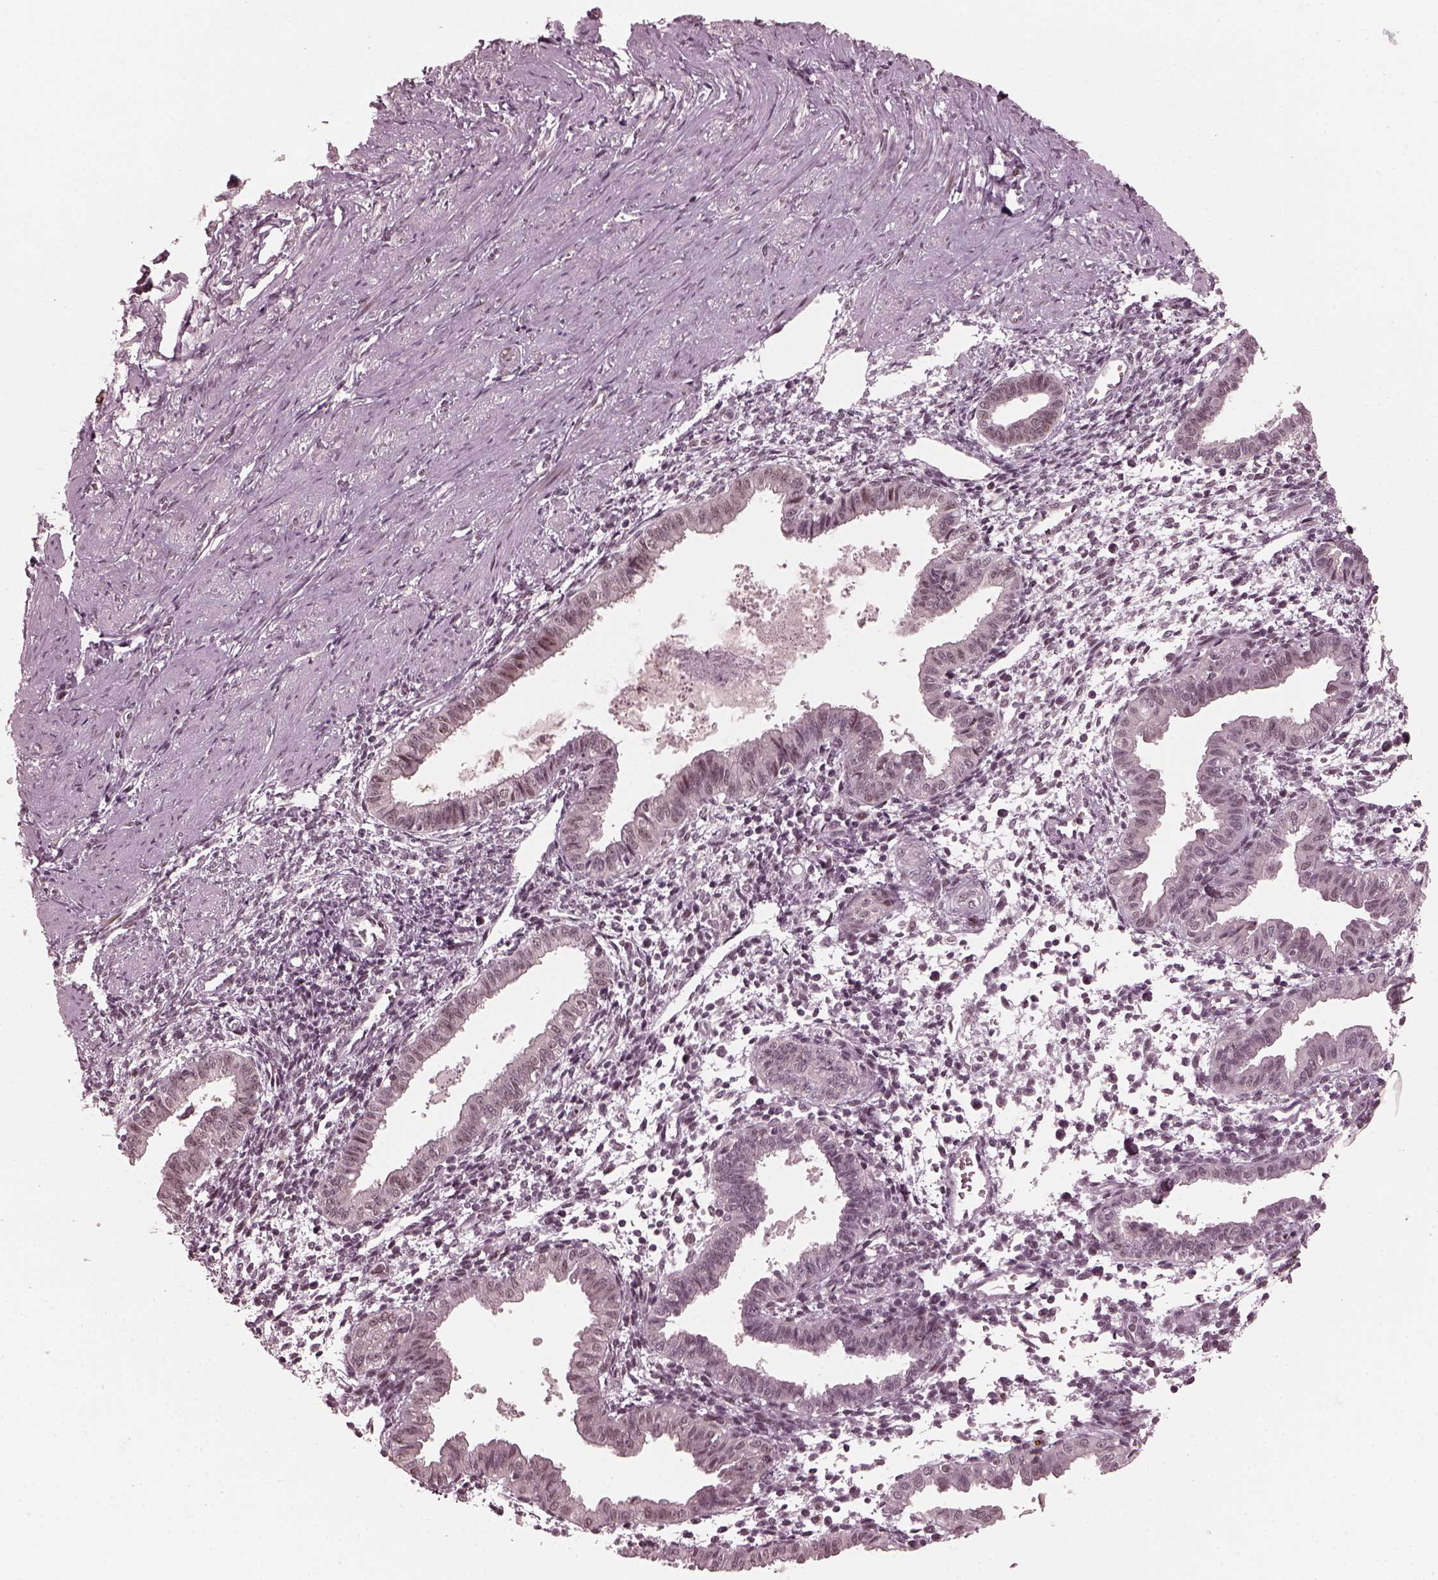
{"staining": {"intensity": "negative", "quantity": "none", "location": "none"}, "tissue": "endometrium", "cell_type": "Cells in endometrial stroma", "image_type": "normal", "snomed": [{"axis": "morphology", "description": "Normal tissue, NOS"}, {"axis": "topography", "description": "Endometrium"}], "caption": "This photomicrograph is of unremarkable endometrium stained with immunohistochemistry to label a protein in brown with the nuclei are counter-stained blue. There is no expression in cells in endometrial stroma.", "gene": "TRIB3", "patient": {"sex": "female", "age": 37}}